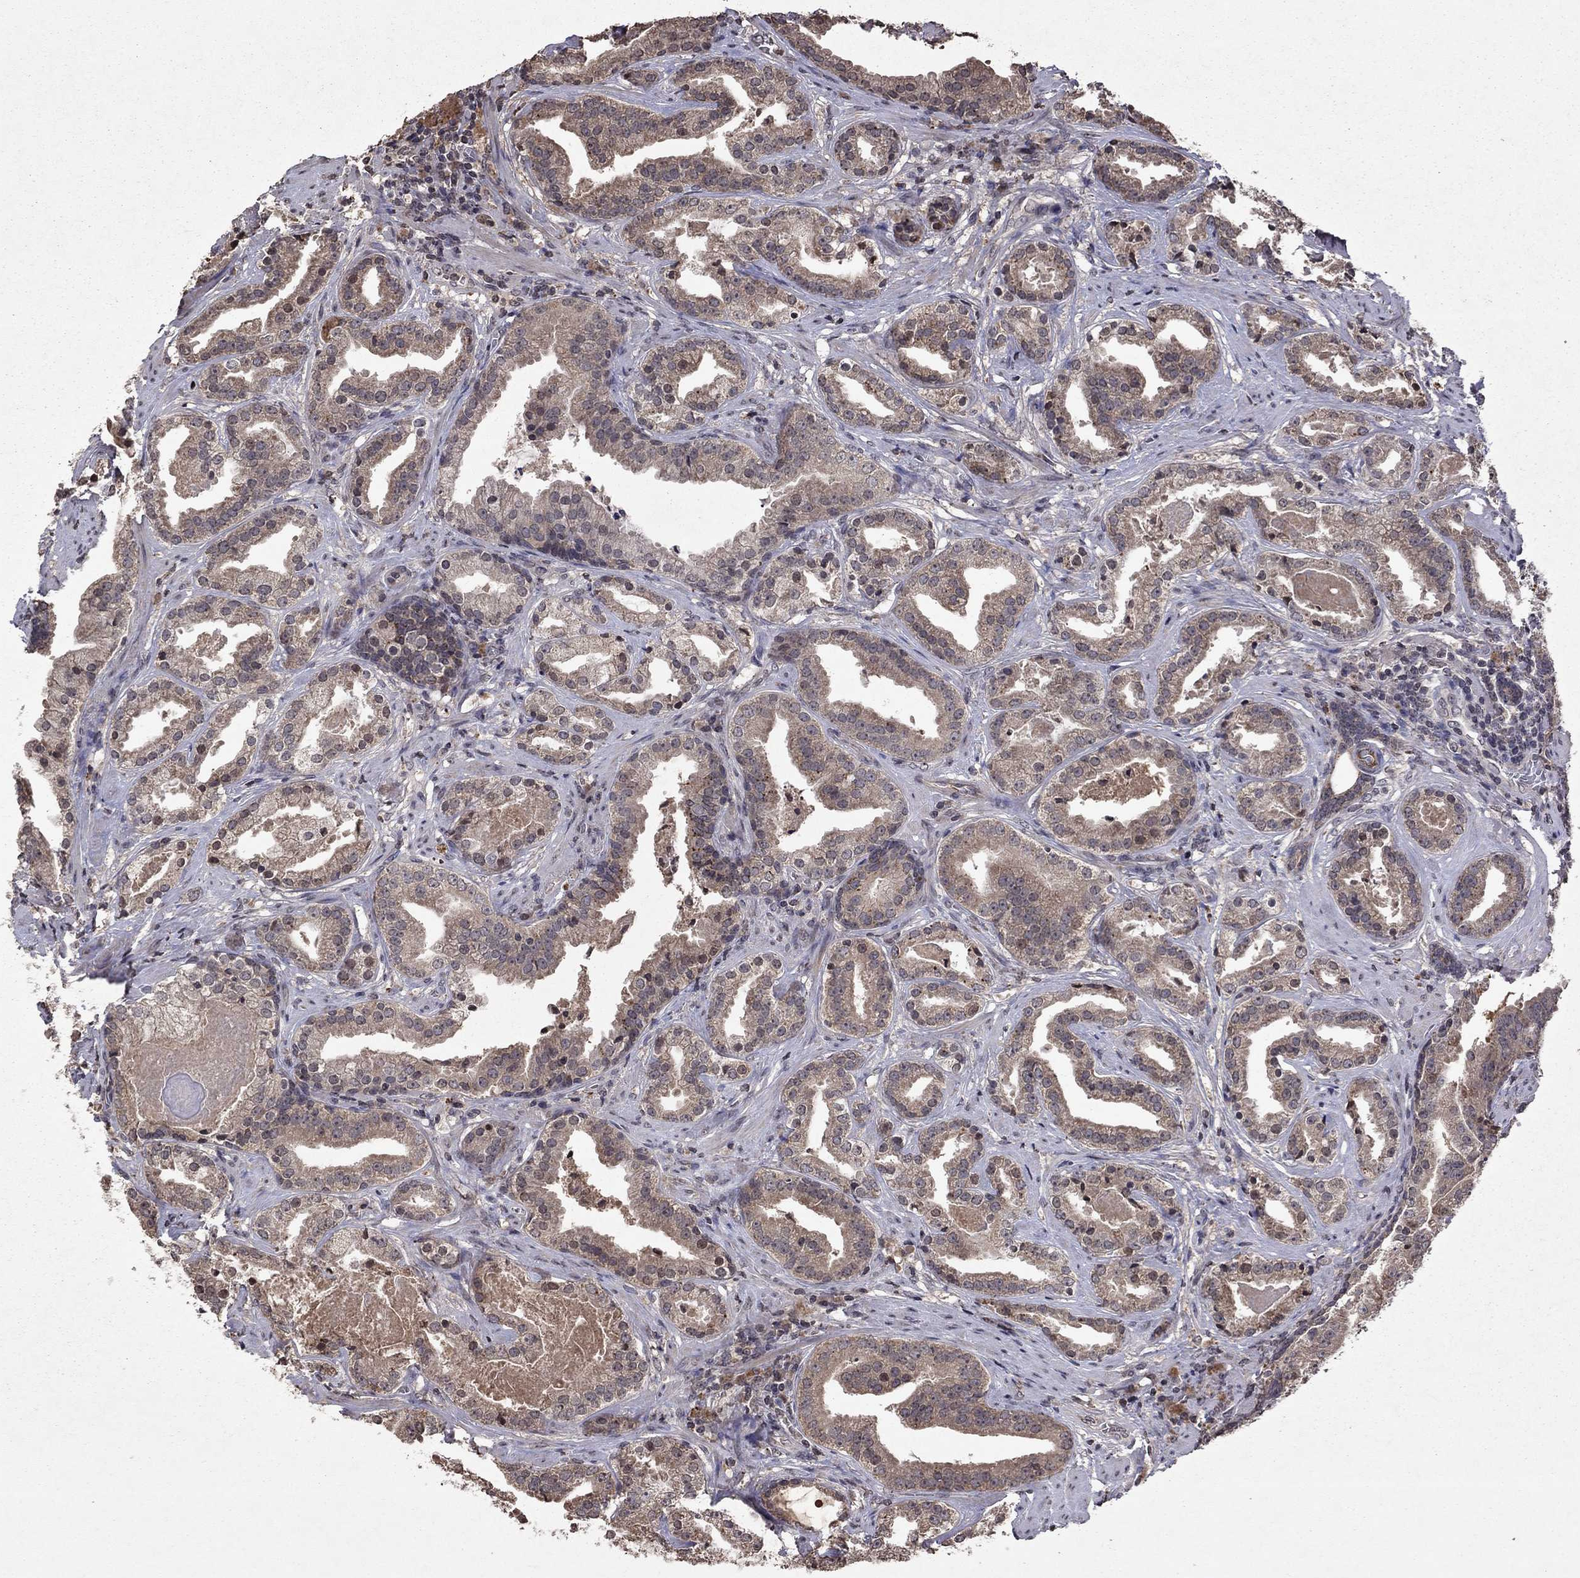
{"staining": {"intensity": "weak", "quantity": "<25%", "location": "cytoplasmic/membranous"}, "tissue": "prostate cancer", "cell_type": "Tumor cells", "image_type": "cancer", "snomed": [{"axis": "morphology", "description": "Adenocarcinoma, NOS"}, {"axis": "morphology", "description": "Adenocarcinoma, High grade"}, {"axis": "topography", "description": "Prostate"}], "caption": "Tumor cells are negative for brown protein staining in prostate adenocarcinoma. (Stains: DAB immunohistochemistry (IHC) with hematoxylin counter stain, Microscopy: brightfield microscopy at high magnification).", "gene": "NLGN1", "patient": {"sex": "male", "age": 64}}